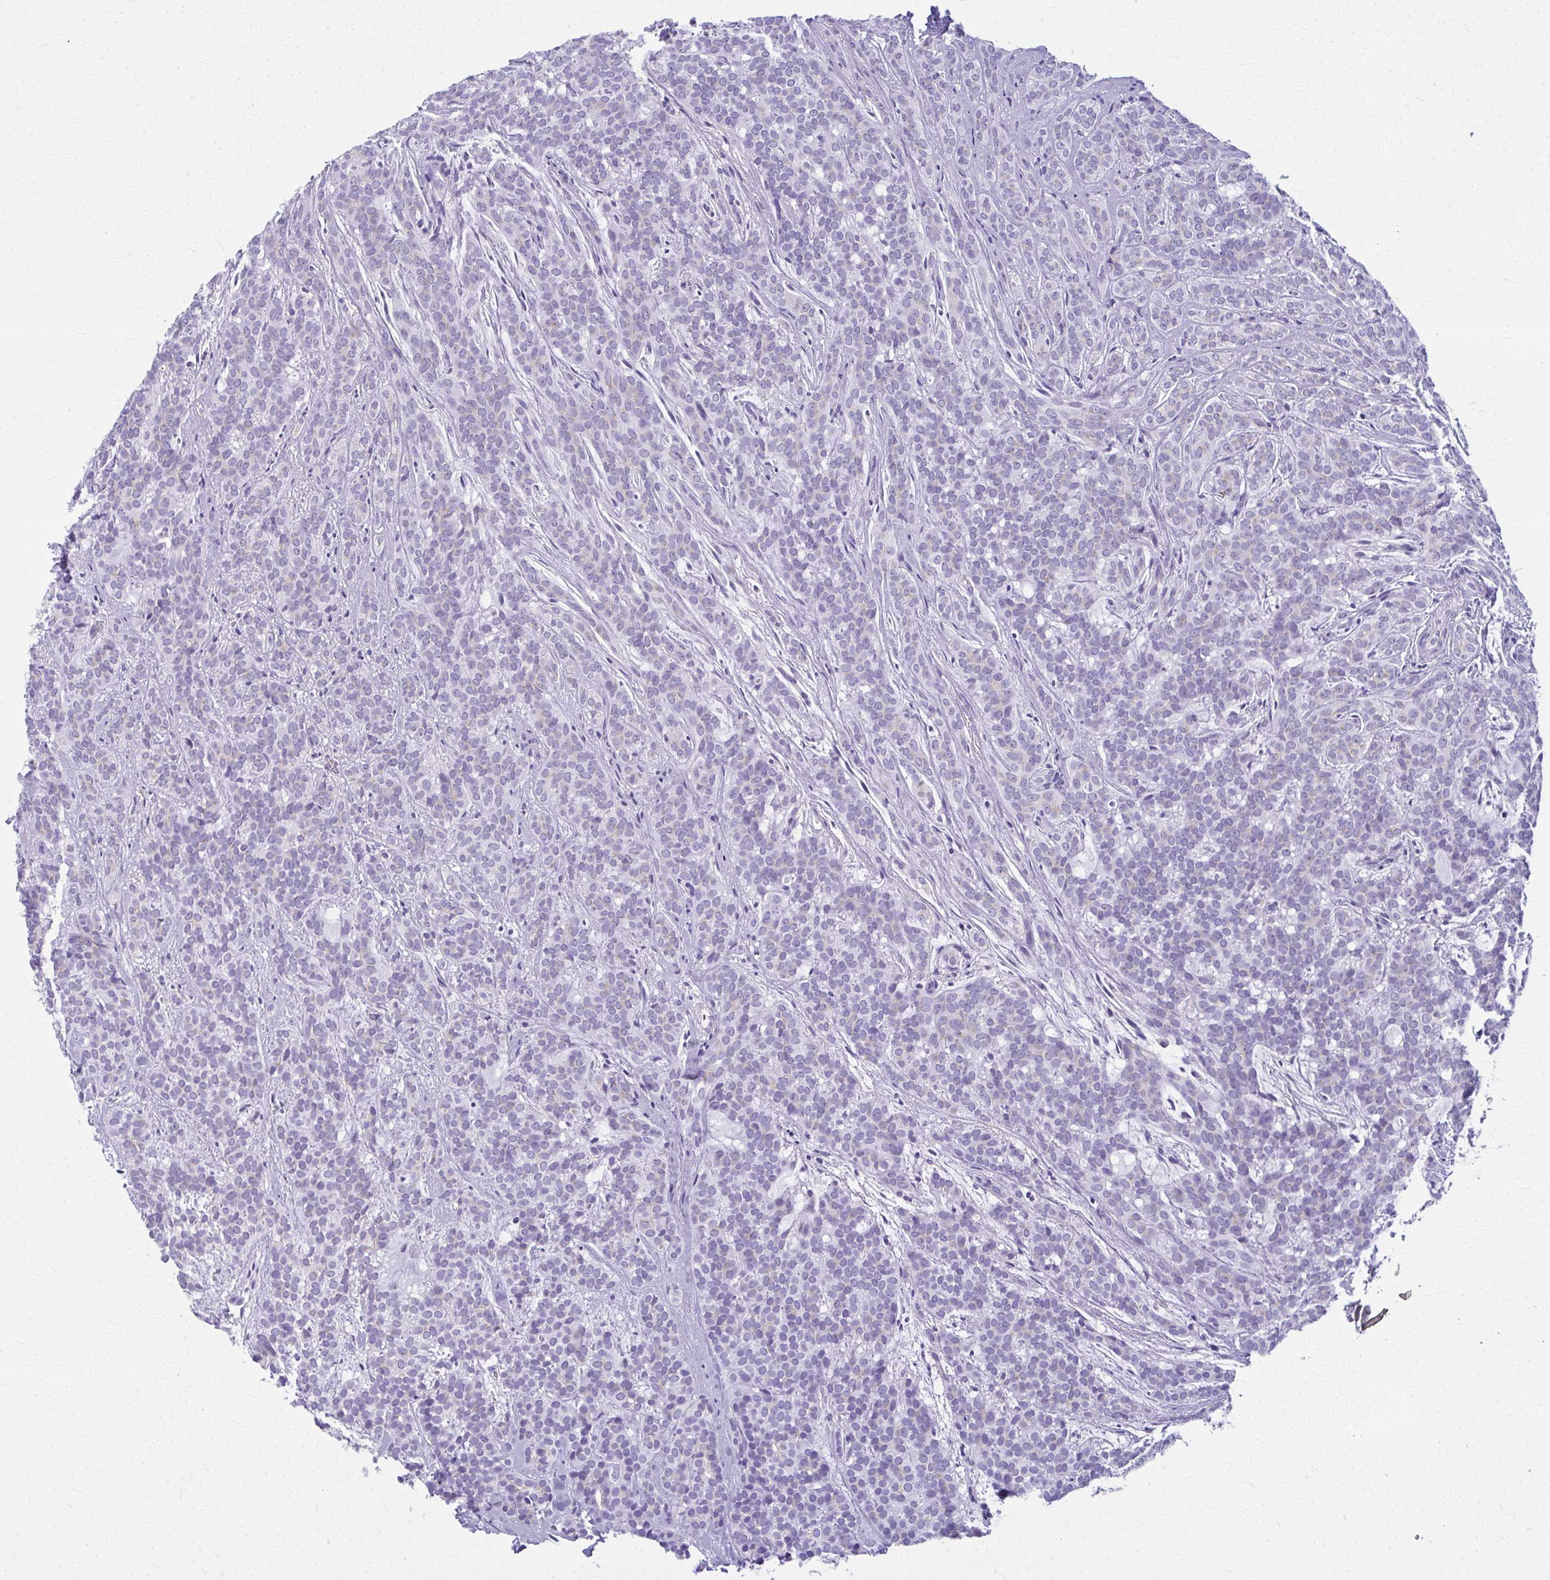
{"staining": {"intensity": "negative", "quantity": "none", "location": "none"}, "tissue": "head and neck cancer", "cell_type": "Tumor cells", "image_type": "cancer", "snomed": [{"axis": "morphology", "description": "Normal tissue, NOS"}, {"axis": "morphology", "description": "Adenocarcinoma, NOS"}, {"axis": "topography", "description": "Oral tissue"}, {"axis": "topography", "description": "Head-Neck"}], "caption": "Protein analysis of head and neck cancer displays no significant positivity in tumor cells.", "gene": "SCLY", "patient": {"sex": "female", "age": 57}}